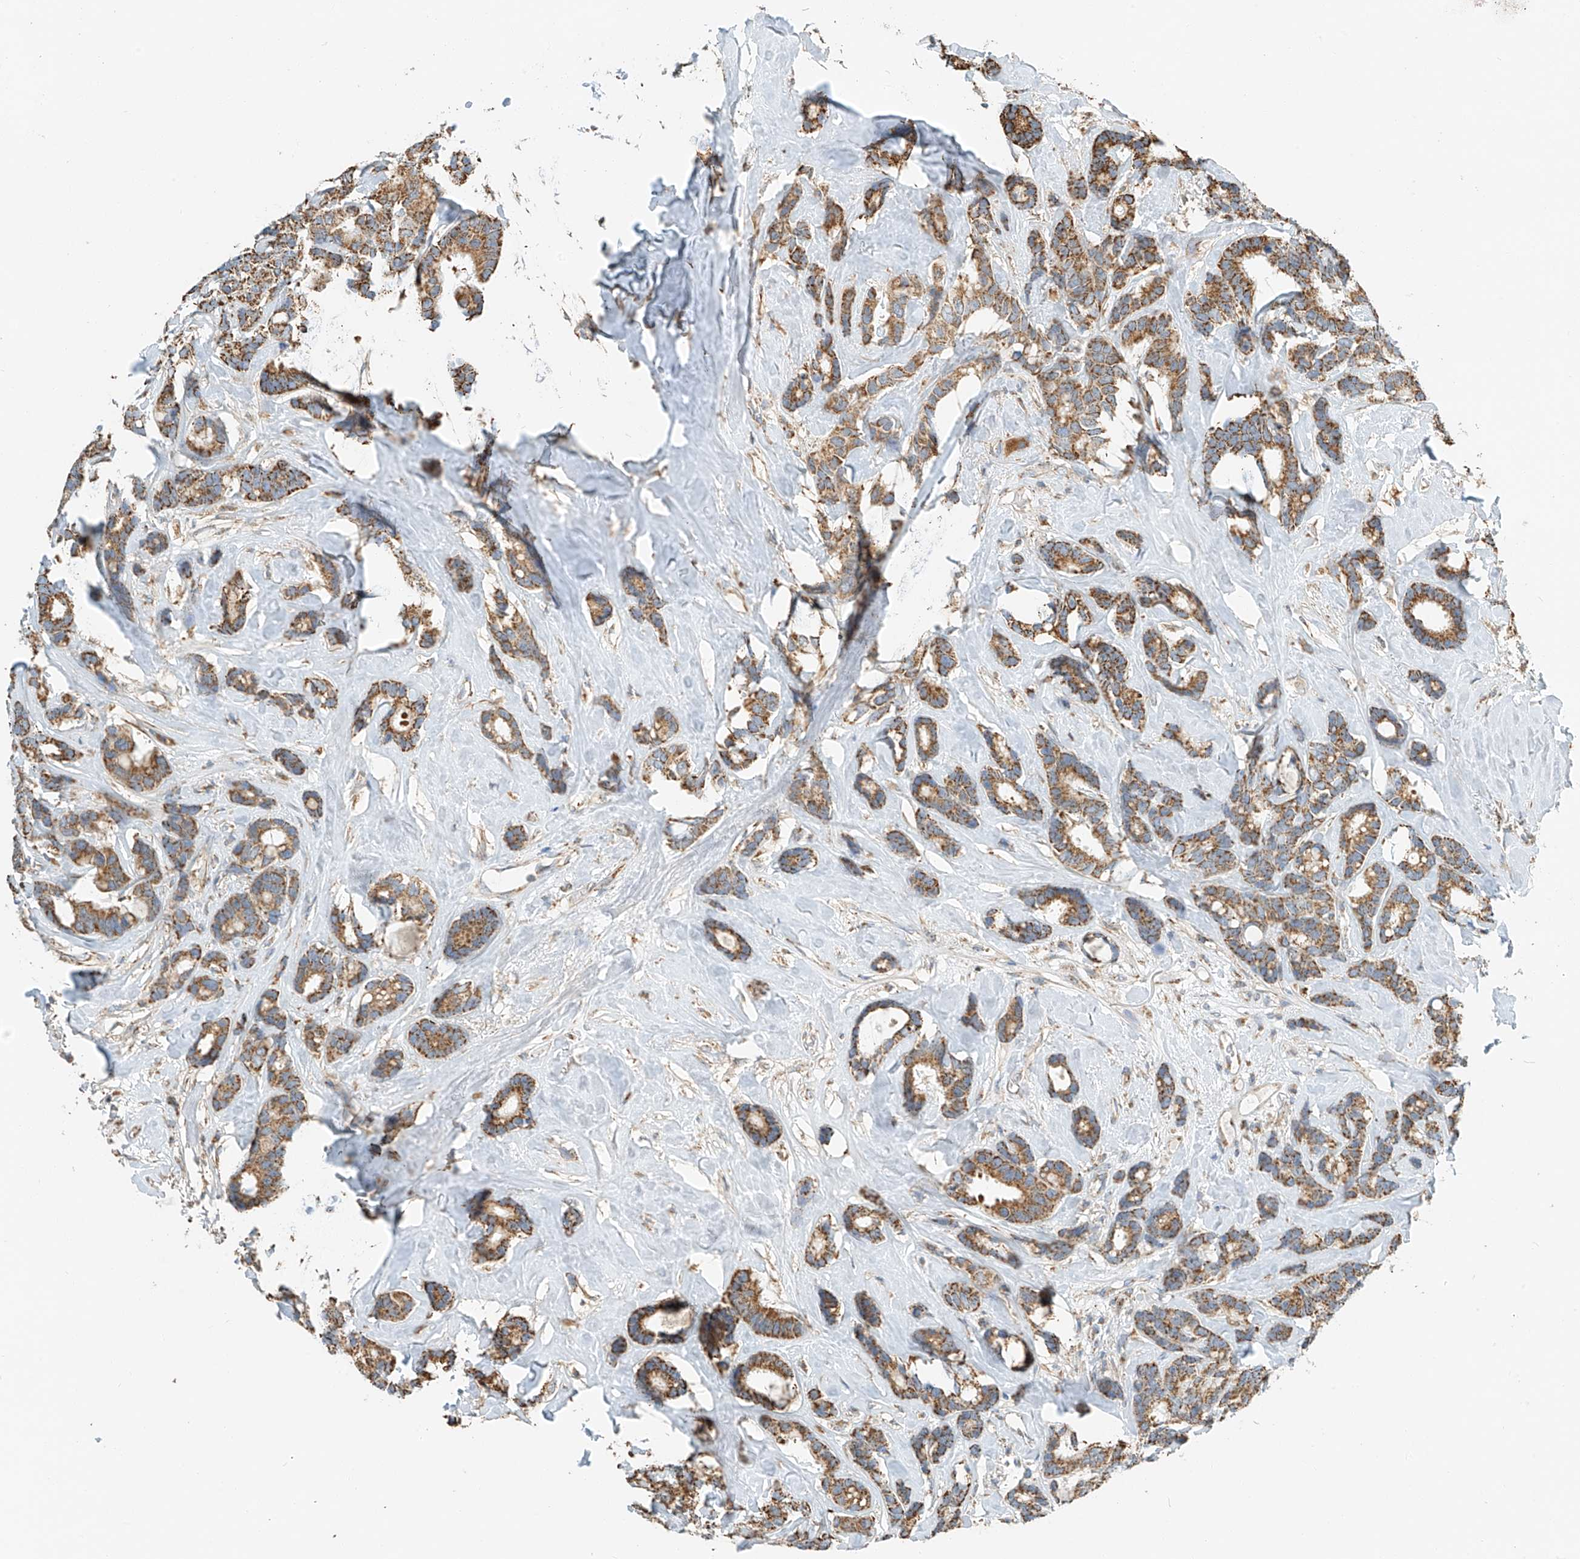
{"staining": {"intensity": "moderate", "quantity": ">75%", "location": "cytoplasmic/membranous"}, "tissue": "breast cancer", "cell_type": "Tumor cells", "image_type": "cancer", "snomed": [{"axis": "morphology", "description": "Duct carcinoma"}, {"axis": "topography", "description": "Breast"}], "caption": "Immunohistochemistry of breast cancer displays medium levels of moderate cytoplasmic/membranous positivity in about >75% of tumor cells.", "gene": "YIPF7", "patient": {"sex": "female", "age": 87}}